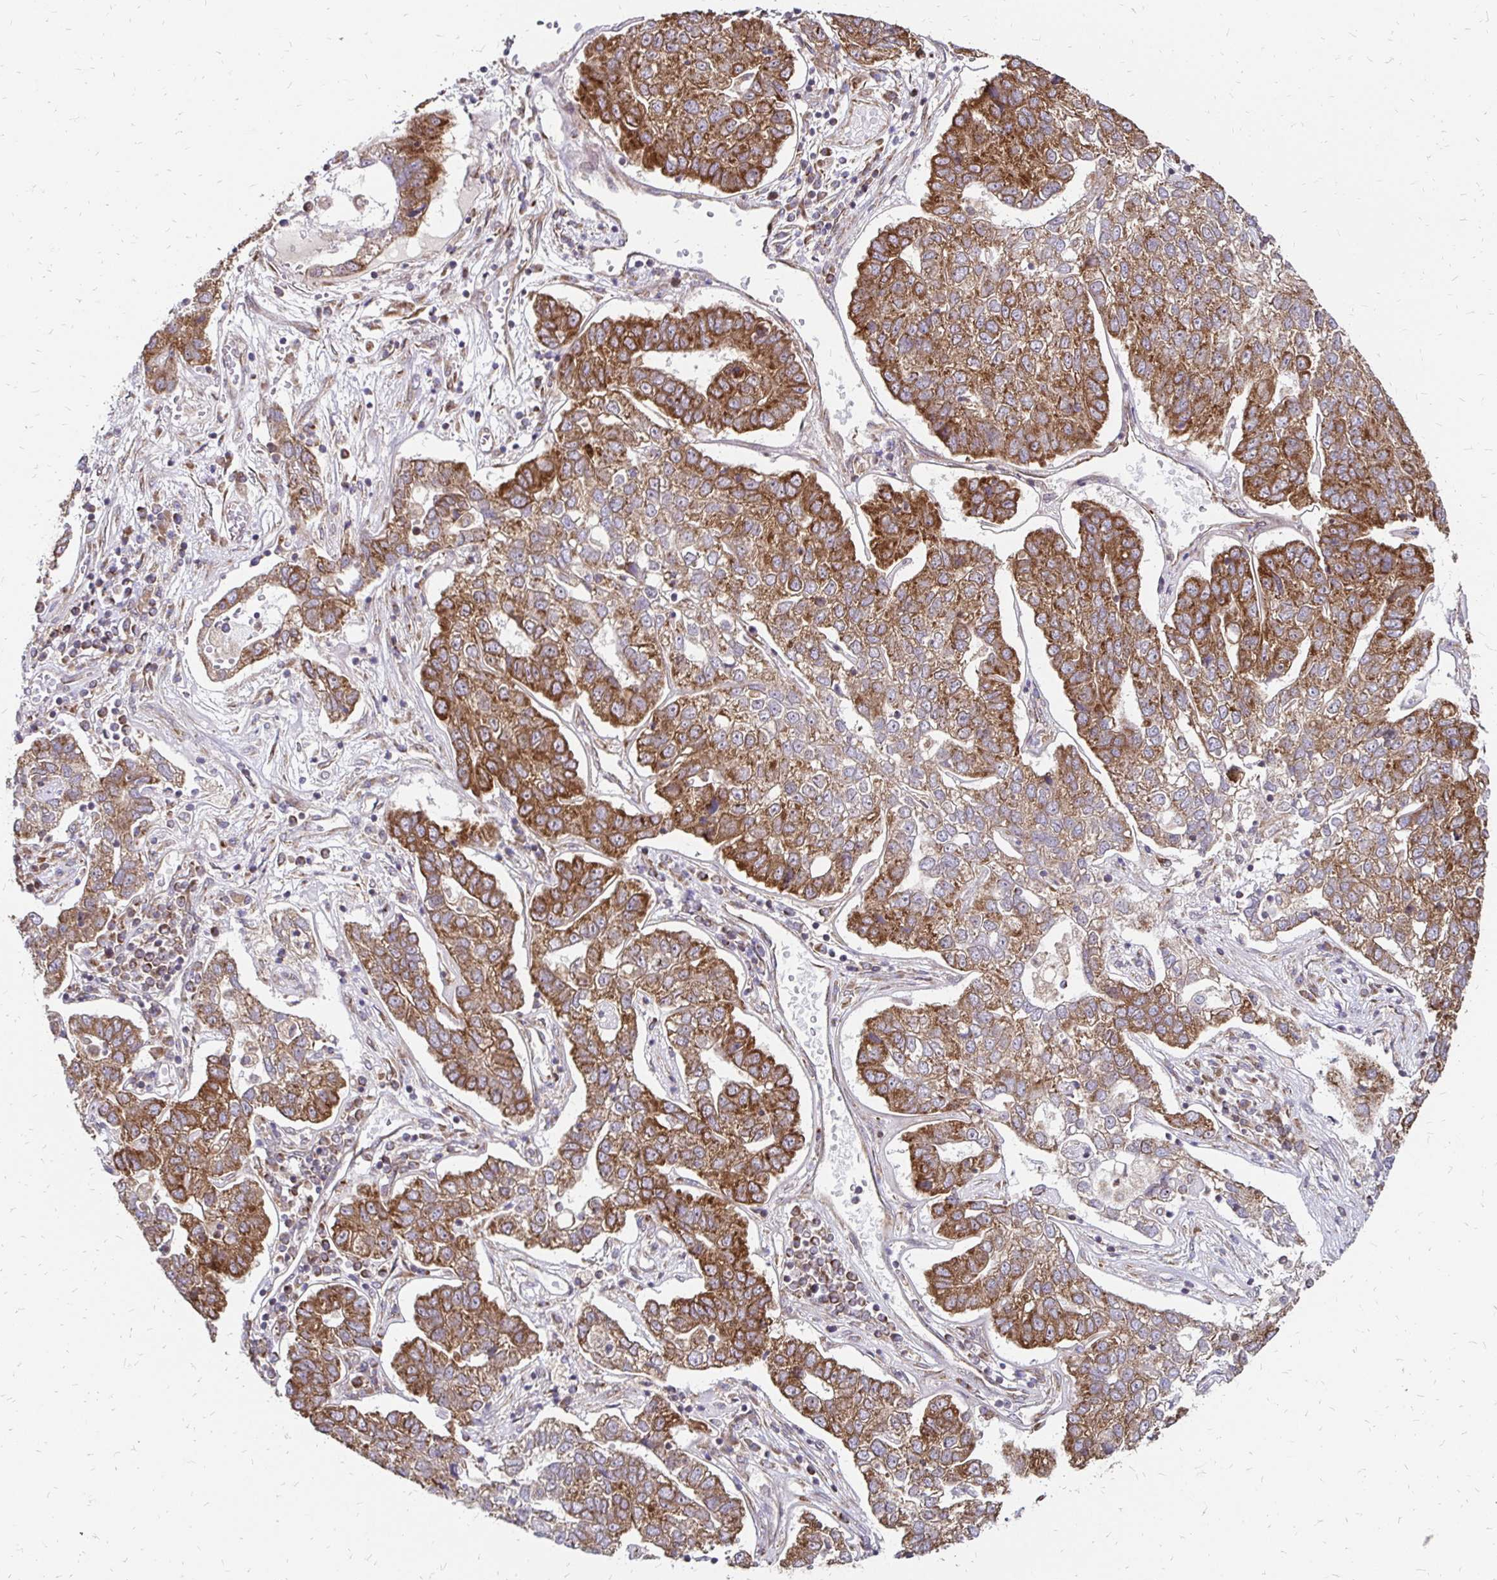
{"staining": {"intensity": "moderate", "quantity": ">75%", "location": "cytoplasmic/membranous"}, "tissue": "pancreatic cancer", "cell_type": "Tumor cells", "image_type": "cancer", "snomed": [{"axis": "morphology", "description": "Adenocarcinoma, NOS"}, {"axis": "topography", "description": "Pancreas"}], "caption": "Pancreatic adenocarcinoma stained with DAB immunohistochemistry (IHC) exhibits medium levels of moderate cytoplasmic/membranous expression in approximately >75% of tumor cells. (DAB IHC with brightfield microscopy, high magnification).", "gene": "ZW10", "patient": {"sex": "female", "age": 61}}